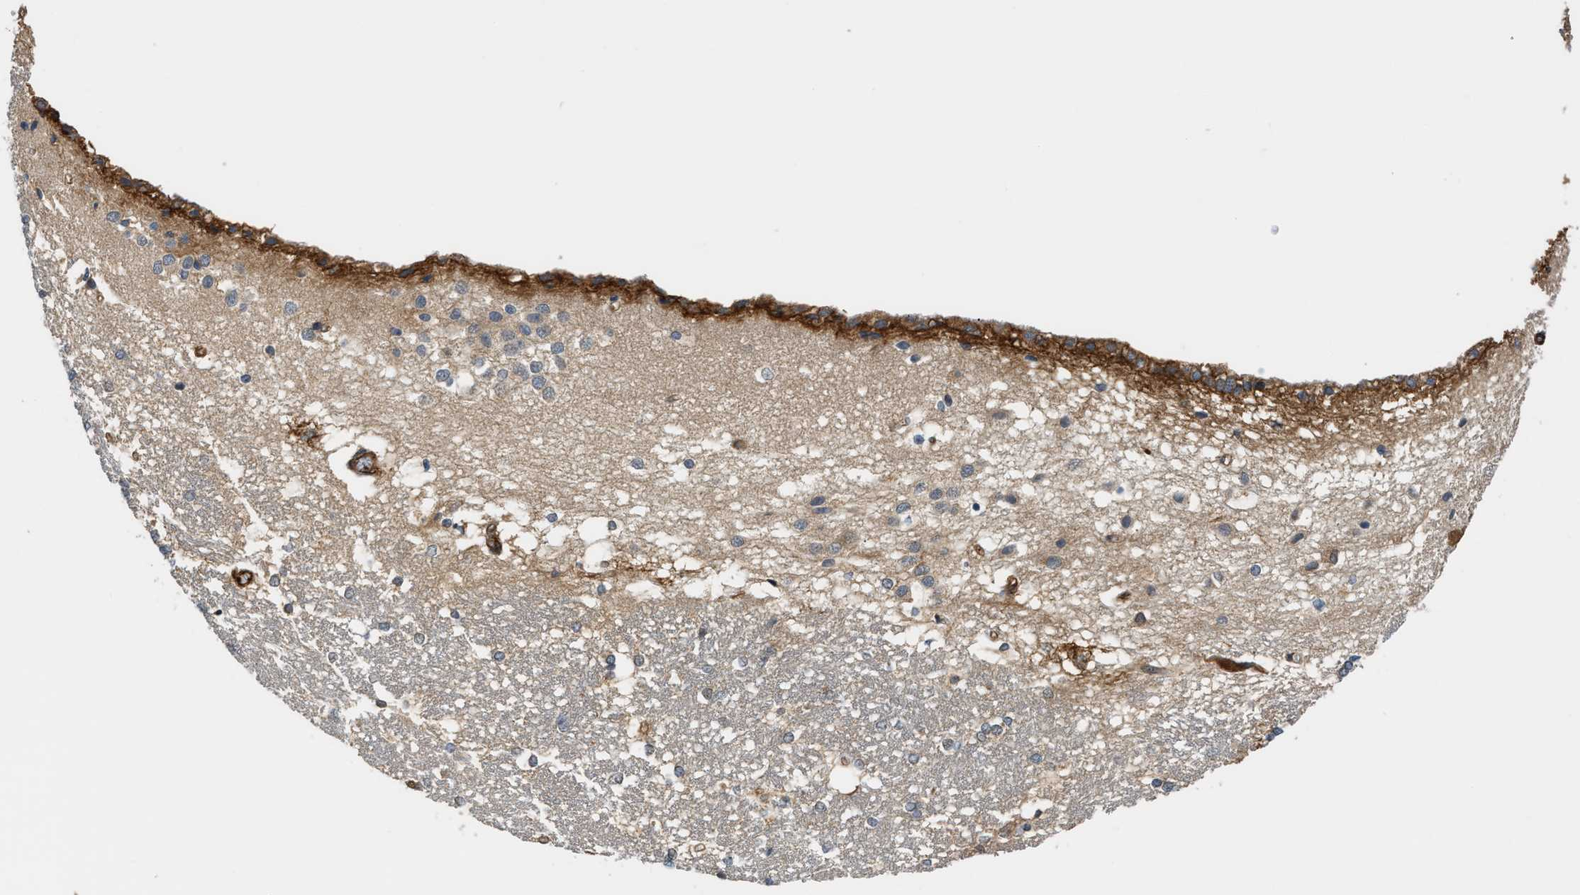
{"staining": {"intensity": "weak", "quantity": "25%-75%", "location": "cytoplasmic/membranous"}, "tissue": "hippocampus", "cell_type": "Glial cells", "image_type": "normal", "snomed": [{"axis": "morphology", "description": "Normal tissue, NOS"}, {"axis": "topography", "description": "Hippocampus"}], "caption": "Immunohistochemical staining of unremarkable hippocampus shows 25%-75% levels of weak cytoplasmic/membranous protein expression in about 25%-75% of glial cells.", "gene": "DDHD2", "patient": {"sex": "female", "age": 19}}